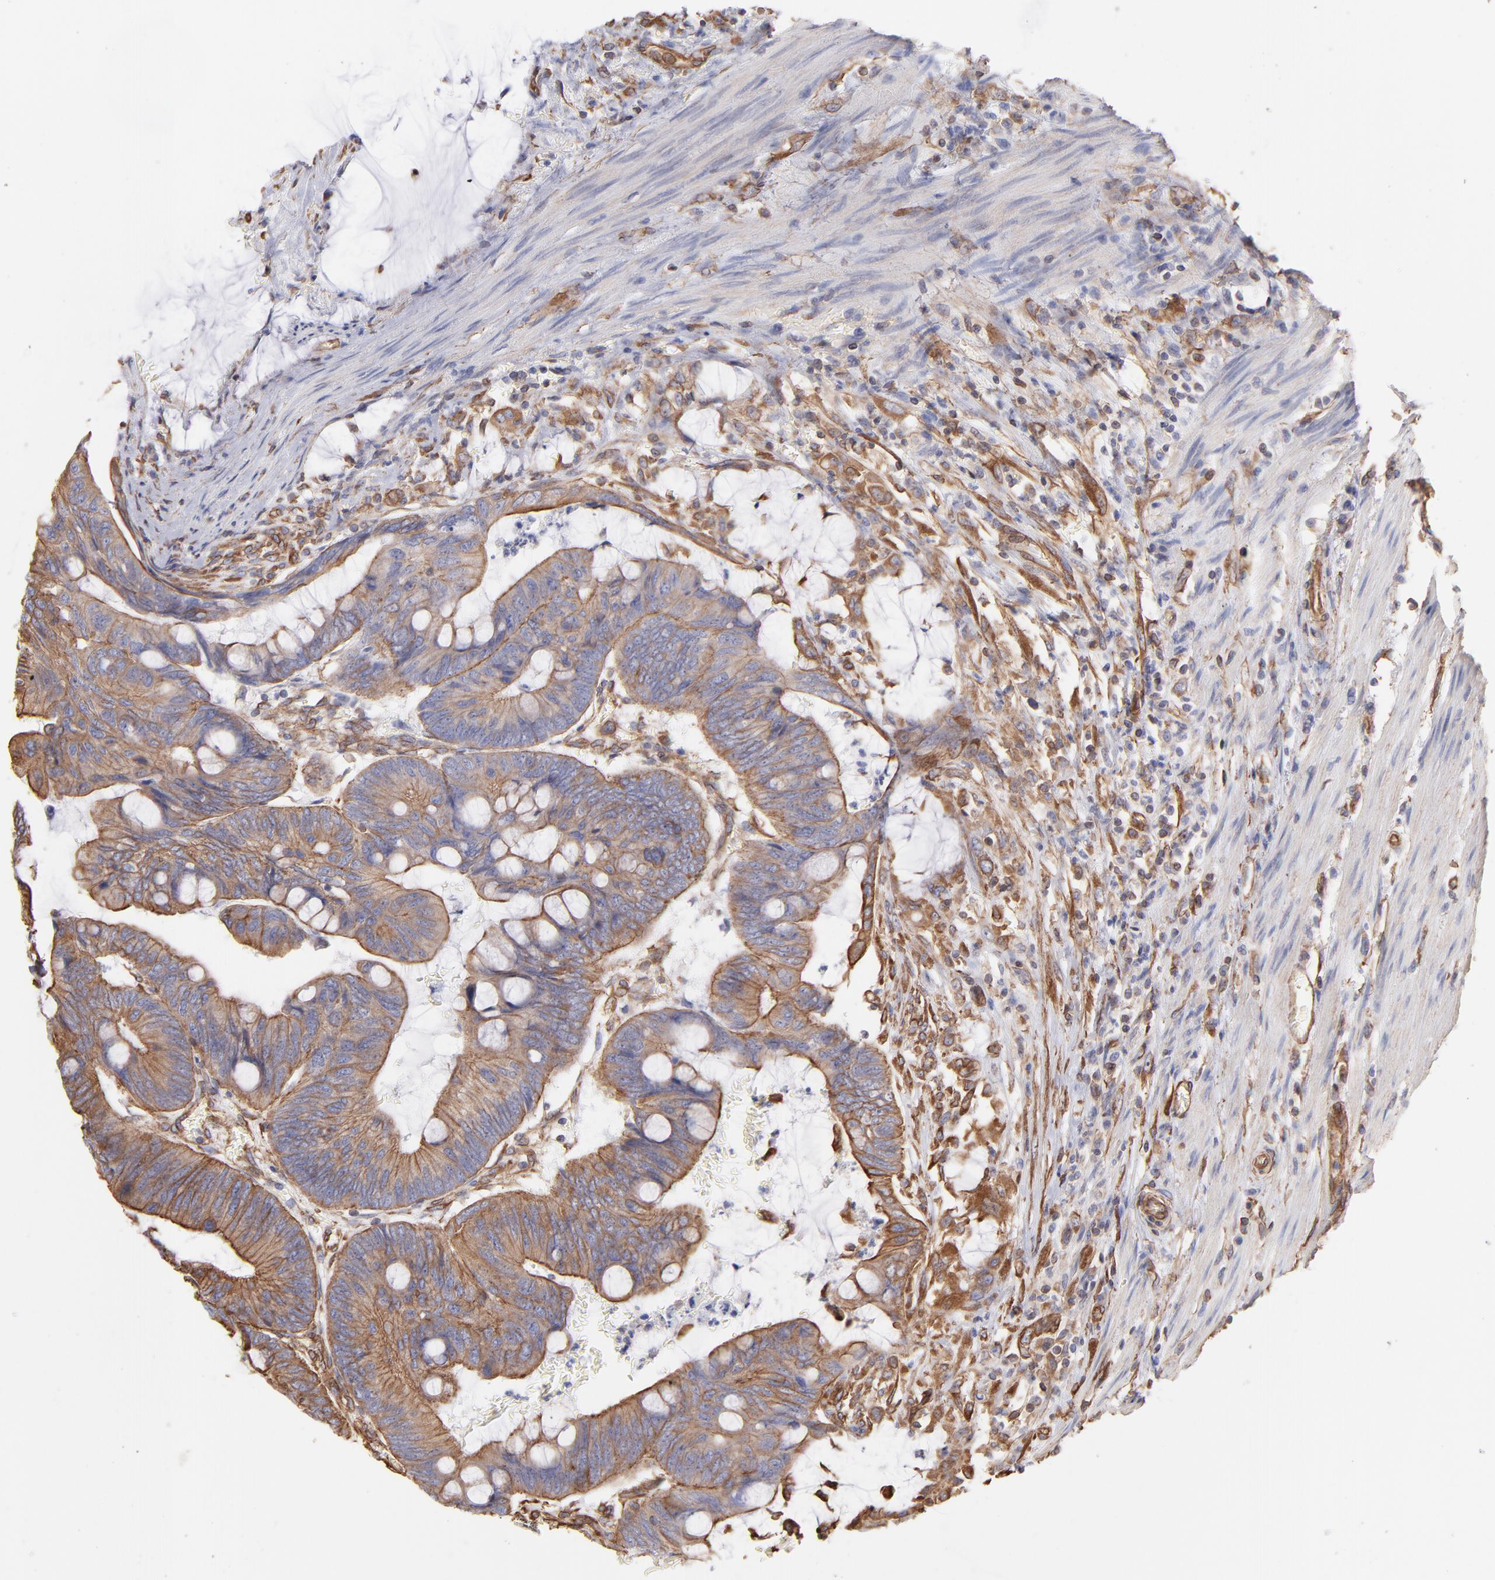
{"staining": {"intensity": "strong", "quantity": ">75%", "location": "cytoplasmic/membranous"}, "tissue": "colorectal cancer", "cell_type": "Tumor cells", "image_type": "cancer", "snomed": [{"axis": "morphology", "description": "Normal tissue, NOS"}, {"axis": "morphology", "description": "Adenocarcinoma, NOS"}, {"axis": "topography", "description": "Rectum"}], "caption": "Immunohistochemical staining of human colorectal cancer reveals high levels of strong cytoplasmic/membranous protein positivity in approximately >75% of tumor cells.", "gene": "PLEC", "patient": {"sex": "male", "age": 92}}